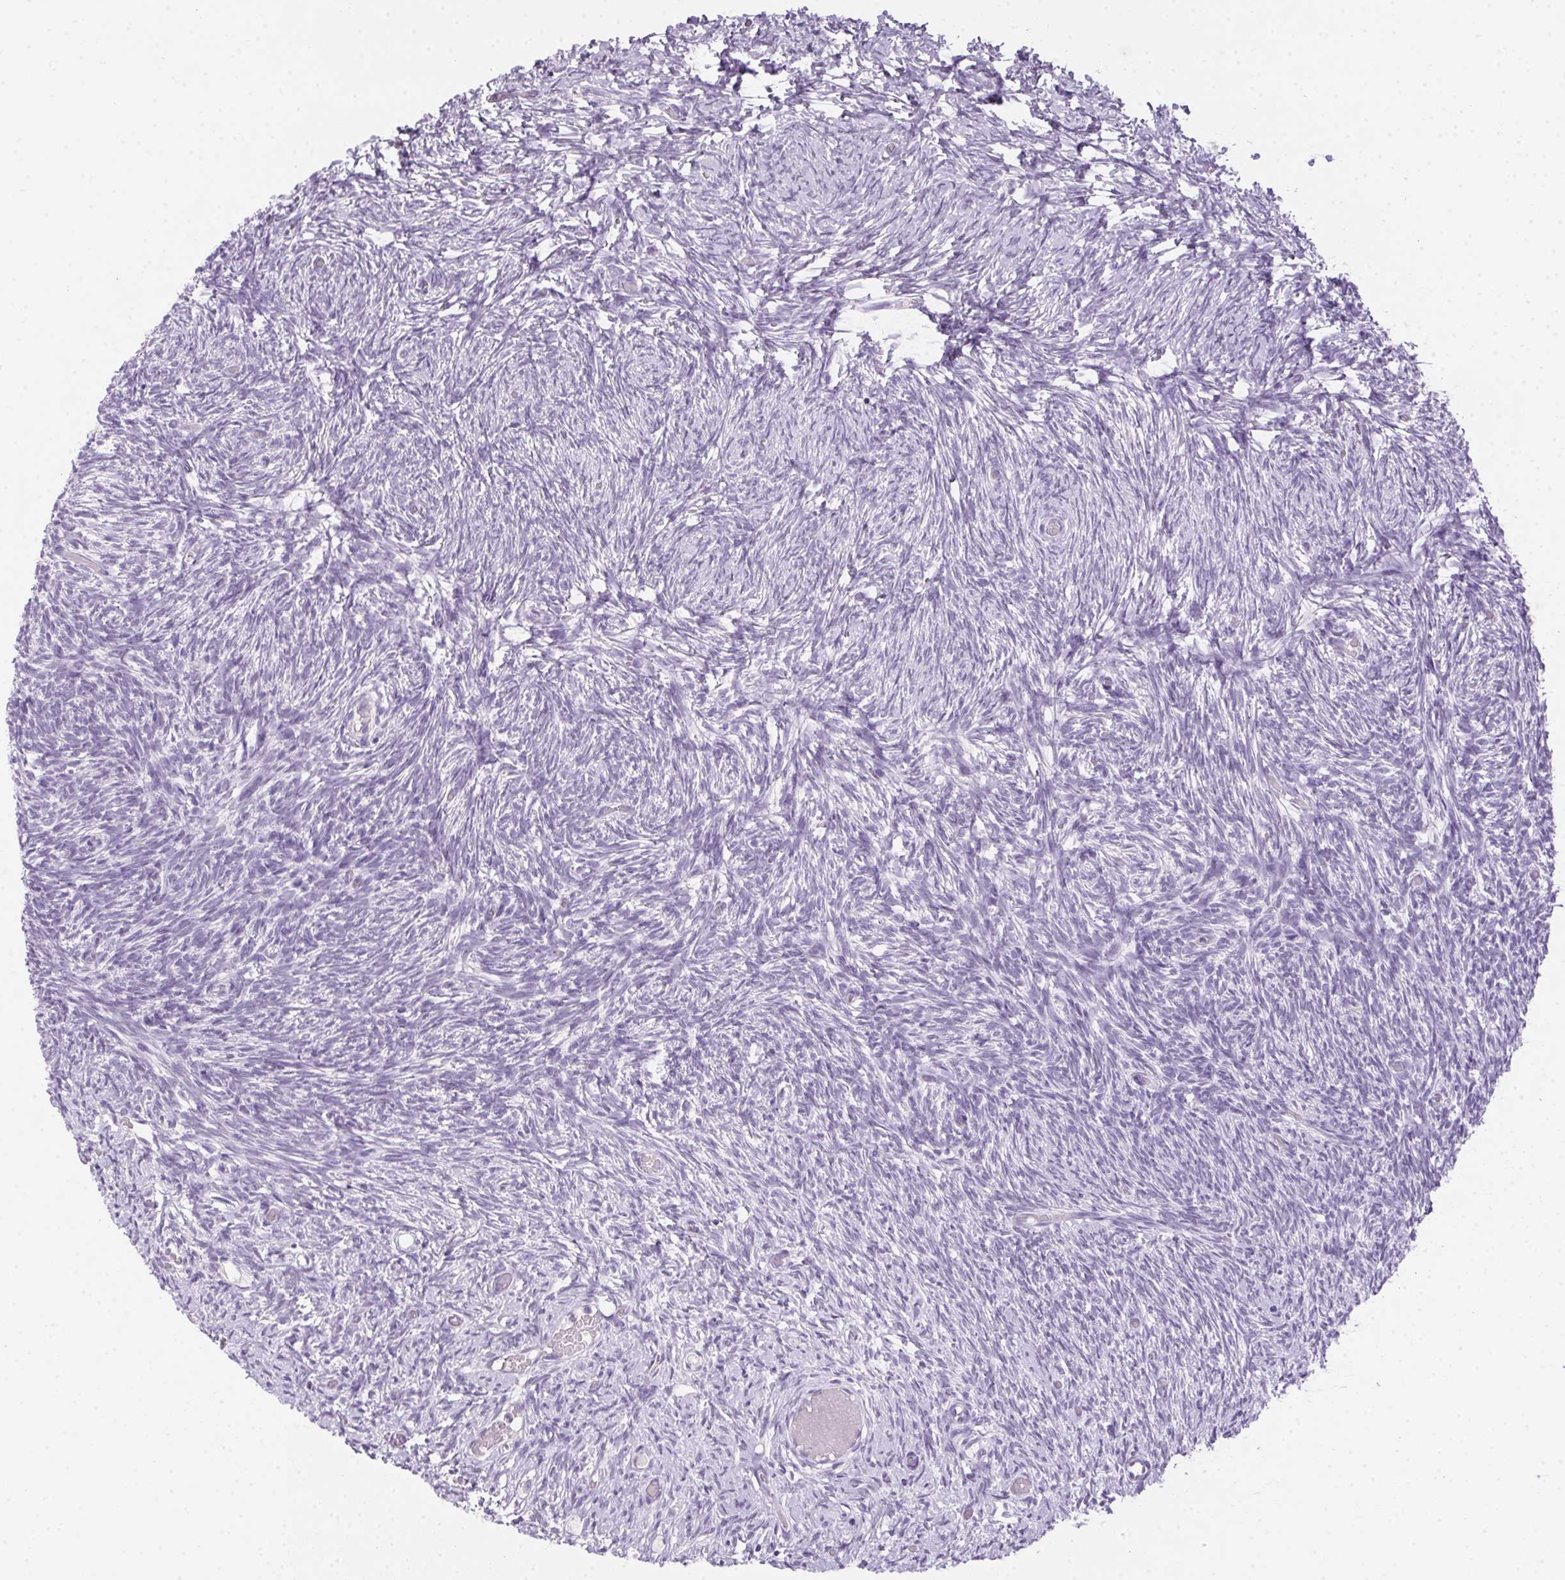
{"staining": {"intensity": "negative", "quantity": "none", "location": "none"}, "tissue": "ovary", "cell_type": "Ovarian stroma cells", "image_type": "normal", "snomed": [{"axis": "morphology", "description": "Normal tissue, NOS"}, {"axis": "topography", "description": "Ovary"}], "caption": "This photomicrograph is of benign ovary stained with immunohistochemistry (IHC) to label a protein in brown with the nuclei are counter-stained blue. There is no staining in ovarian stroma cells. (Brightfield microscopy of DAB (3,3'-diaminobenzidine) immunohistochemistry at high magnification).", "gene": "POPDC2", "patient": {"sex": "female", "age": 39}}